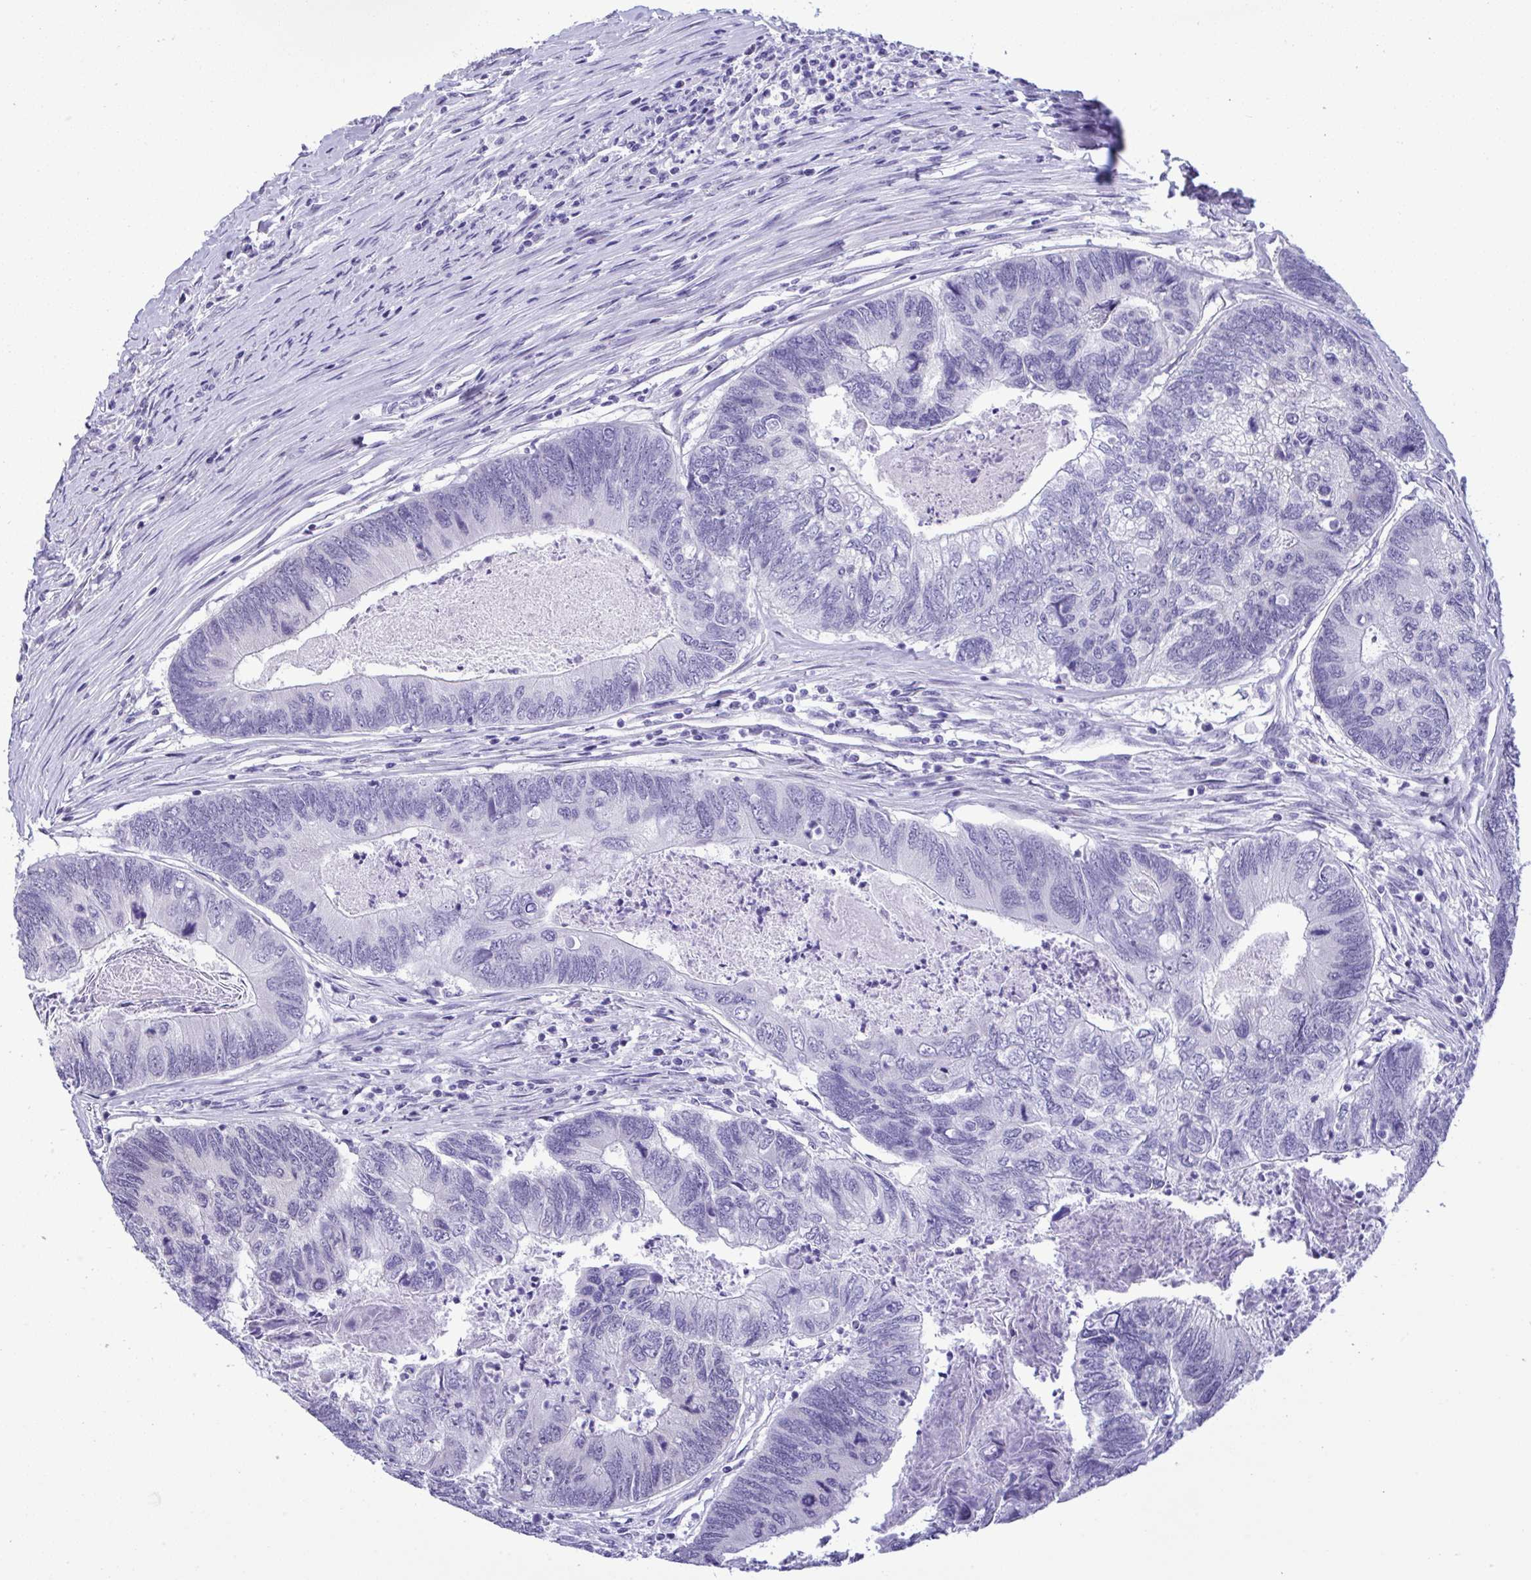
{"staining": {"intensity": "negative", "quantity": "none", "location": "none"}, "tissue": "colorectal cancer", "cell_type": "Tumor cells", "image_type": "cancer", "snomed": [{"axis": "morphology", "description": "Adenocarcinoma, NOS"}, {"axis": "topography", "description": "Colon"}], "caption": "The immunohistochemistry image has no significant positivity in tumor cells of colorectal cancer (adenocarcinoma) tissue. (Immunohistochemistry, brightfield microscopy, high magnification).", "gene": "YBX2", "patient": {"sex": "female", "age": 67}}